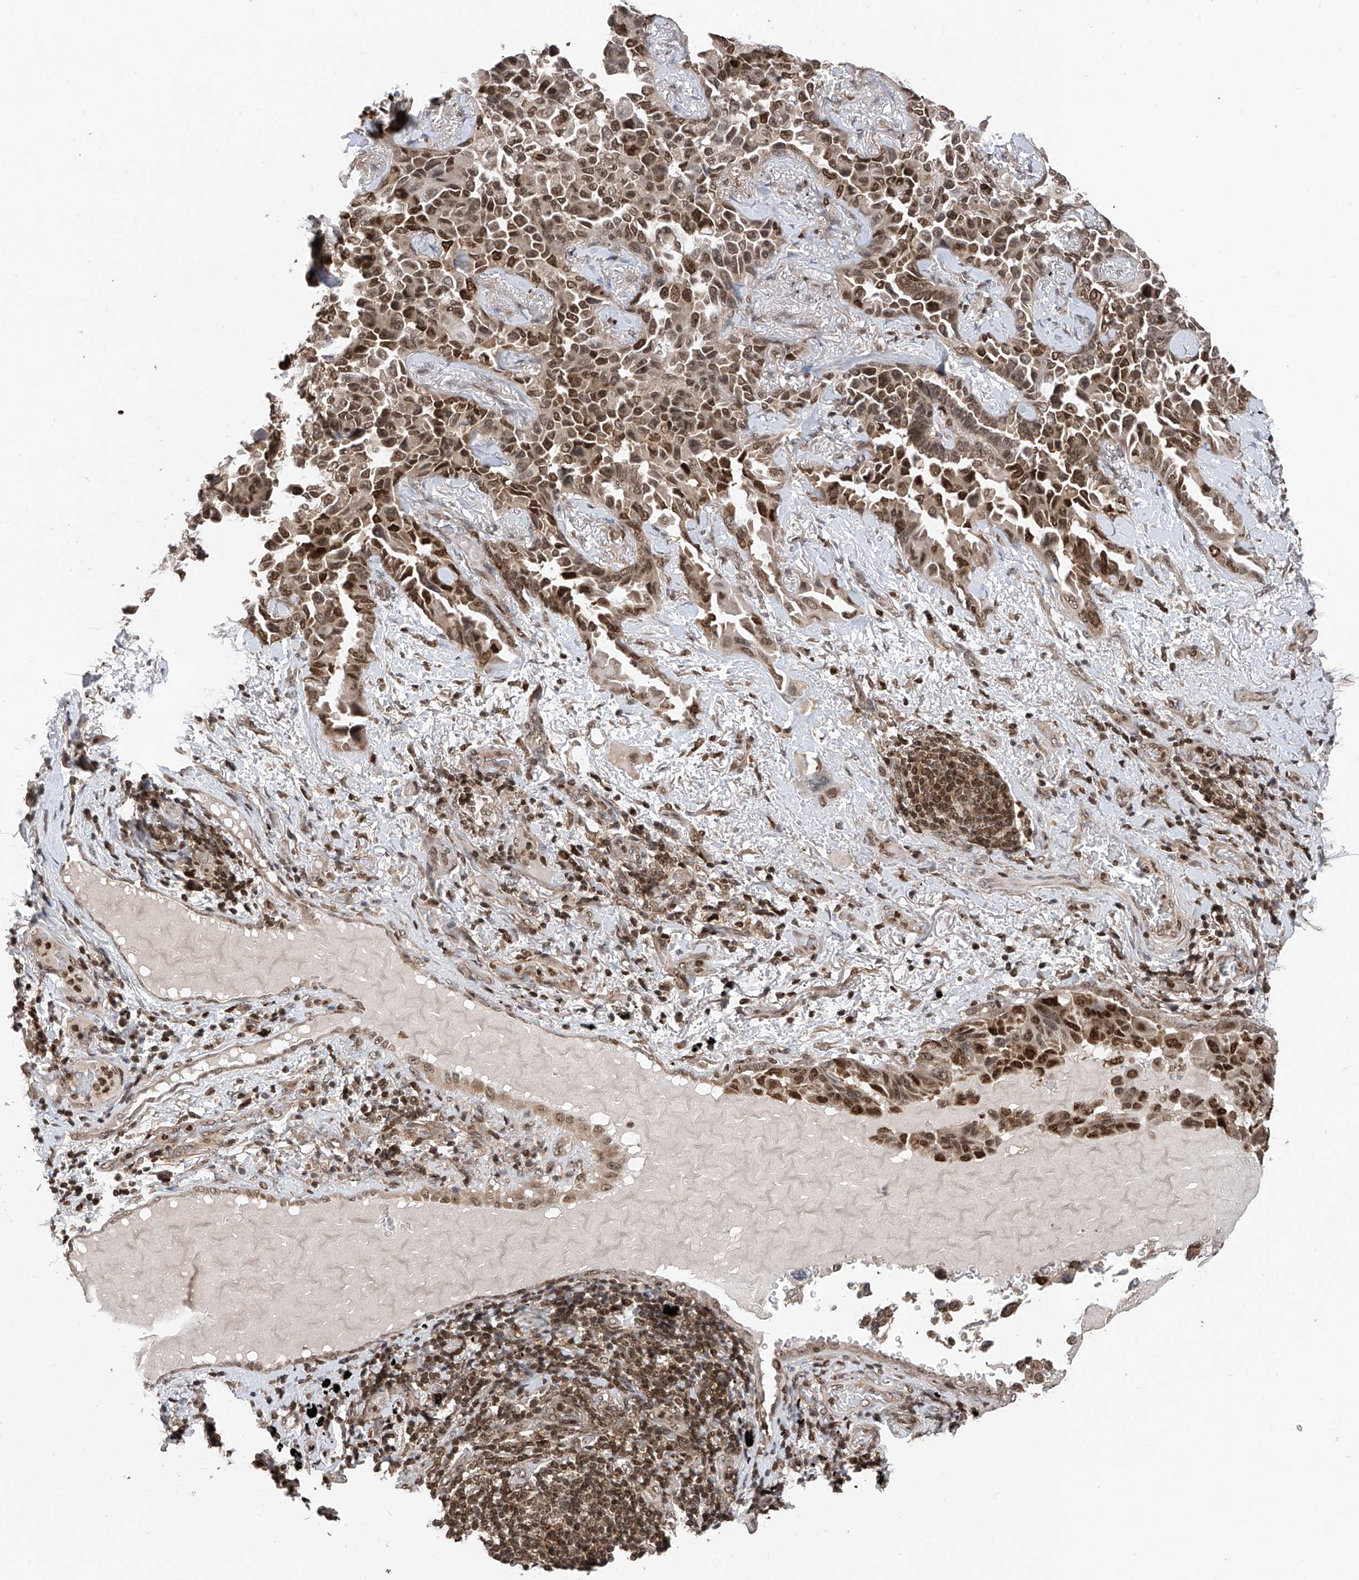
{"staining": {"intensity": "strong", "quantity": "25%-75%", "location": "nuclear"}, "tissue": "lung cancer", "cell_type": "Tumor cells", "image_type": "cancer", "snomed": [{"axis": "morphology", "description": "Adenocarcinoma, NOS"}, {"axis": "topography", "description": "Lung"}], "caption": "Strong nuclear protein expression is seen in approximately 25%-75% of tumor cells in lung cancer (adenocarcinoma).", "gene": "DNAJC9", "patient": {"sex": "female", "age": 67}}